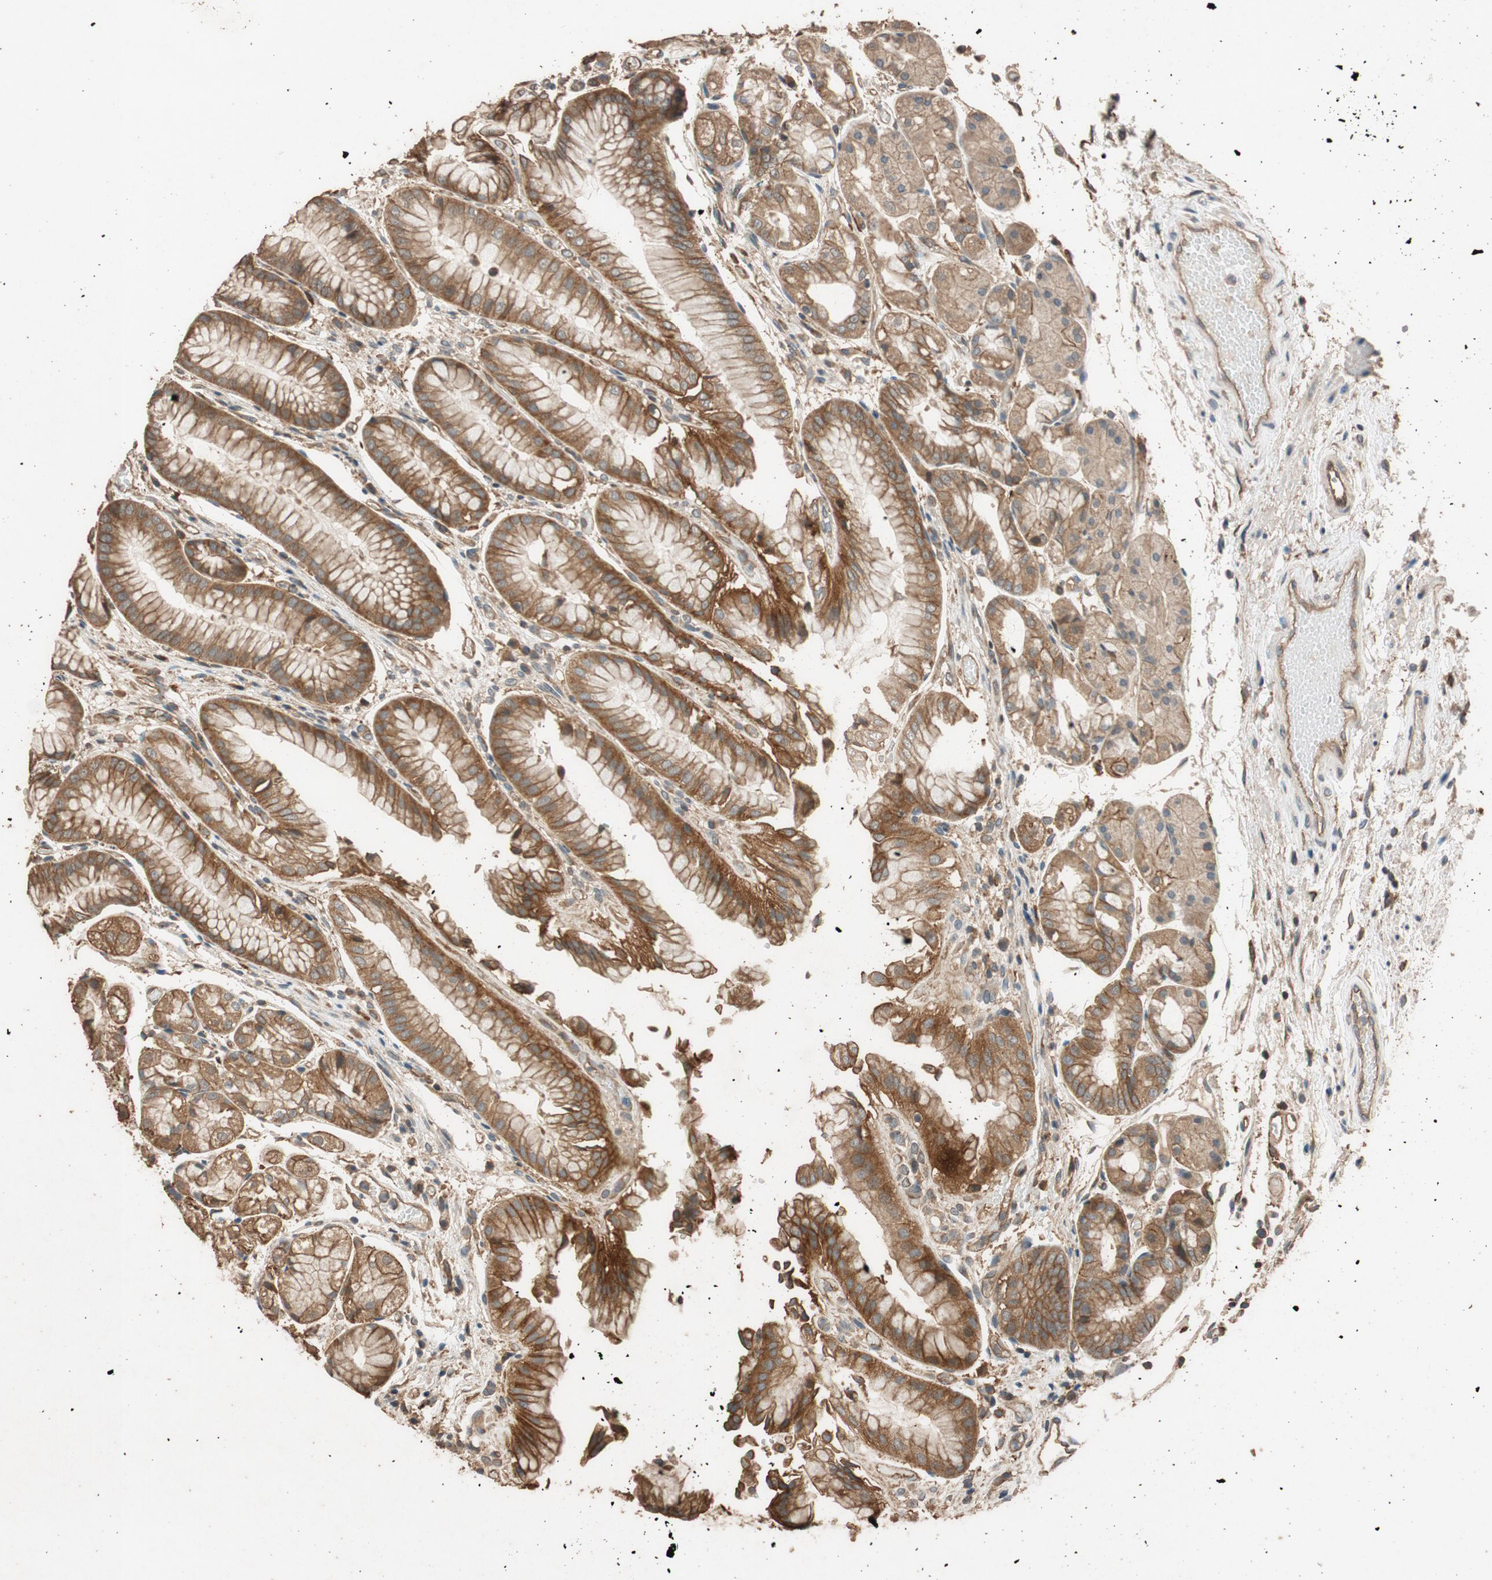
{"staining": {"intensity": "moderate", "quantity": ">75%", "location": "cytoplasmic/membranous"}, "tissue": "stomach", "cell_type": "Glandular cells", "image_type": "normal", "snomed": [{"axis": "morphology", "description": "Normal tissue, NOS"}, {"axis": "topography", "description": "Stomach, upper"}], "caption": "This image exhibits IHC staining of normal human stomach, with medium moderate cytoplasmic/membranous positivity in about >75% of glandular cells.", "gene": "MST1R", "patient": {"sex": "male", "age": 72}}